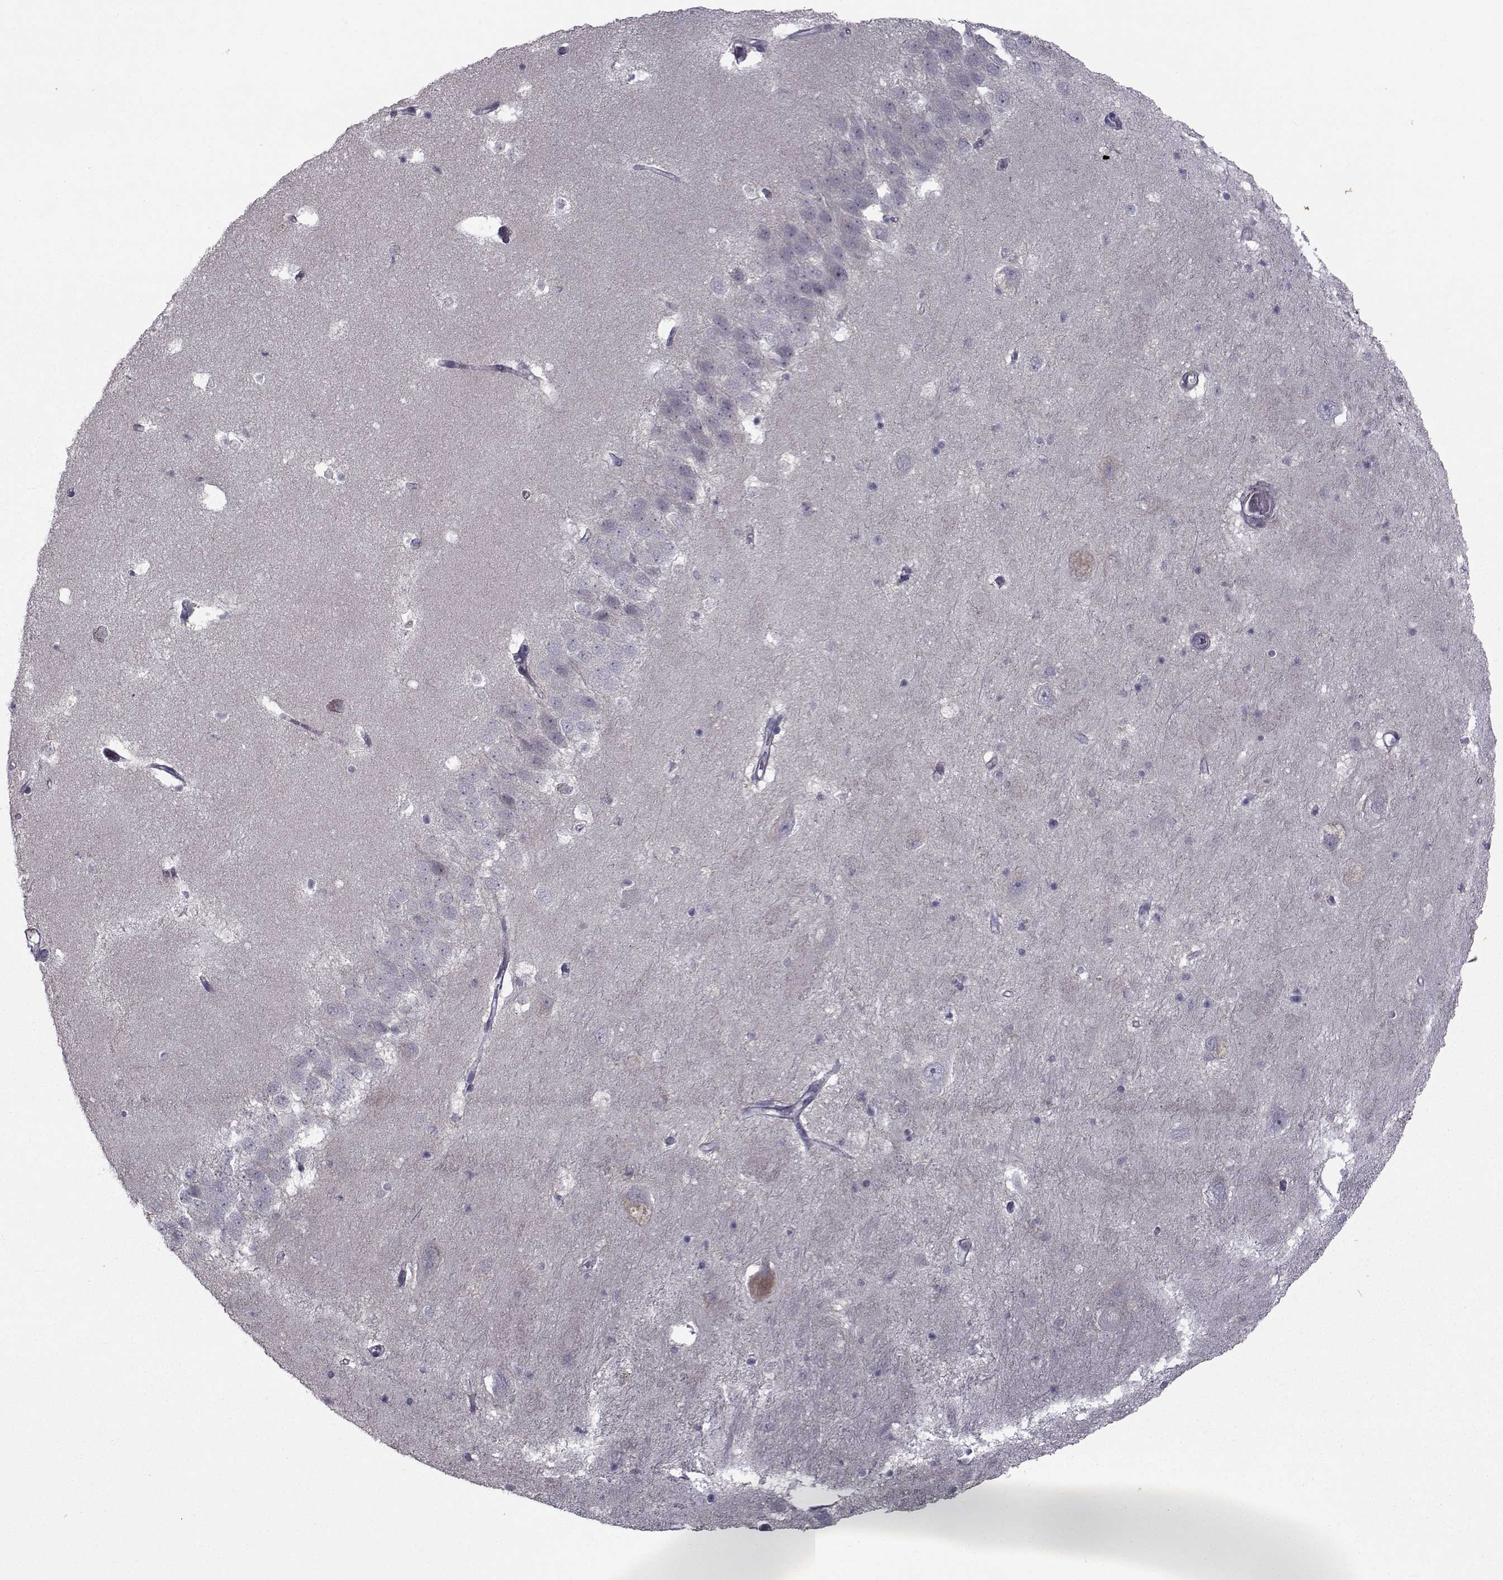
{"staining": {"intensity": "negative", "quantity": "none", "location": "none"}, "tissue": "hippocampus", "cell_type": "Glial cells", "image_type": "normal", "snomed": [{"axis": "morphology", "description": "Normal tissue, NOS"}, {"axis": "topography", "description": "Hippocampus"}], "caption": "Hippocampus stained for a protein using immunohistochemistry (IHC) shows no expression glial cells.", "gene": "FDXR", "patient": {"sex": "male", "age": 58}}